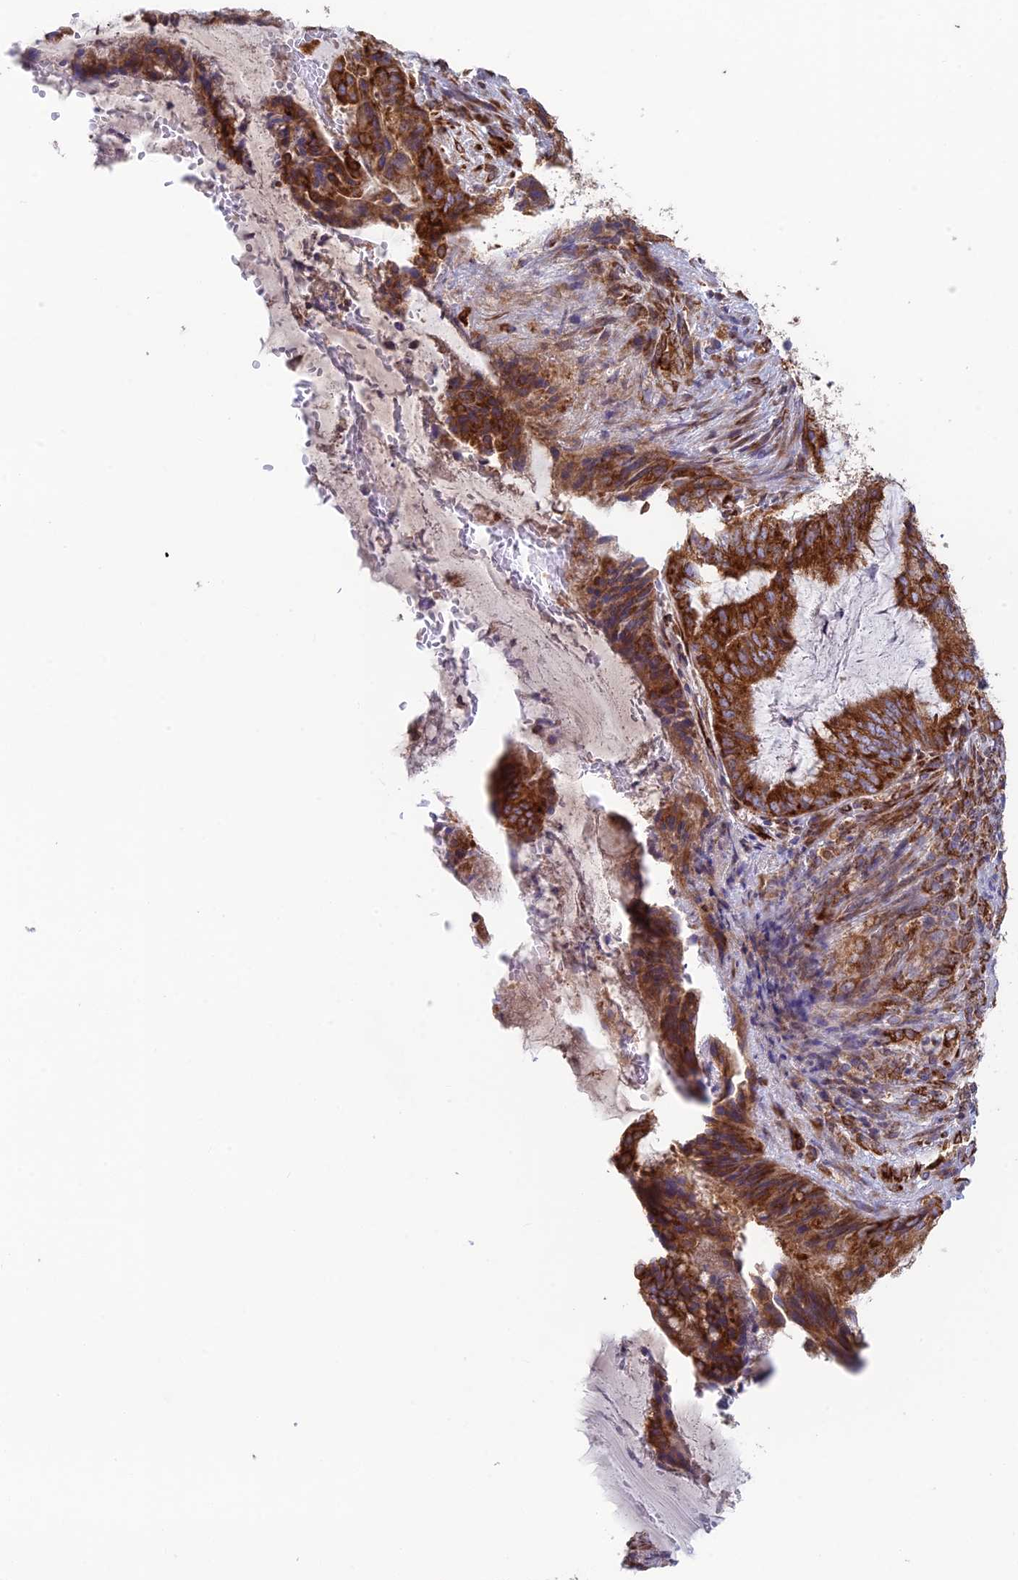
{"staining": {"intensity": "strong", "quantity": ">75%", "location": "cytoplasmic/membranous"}, "tissue": "endometrial cancer", "cell_type": "Tumor cells", "image_type": "cancer", "snomed": [{"axis": "morphology", "description": "Adenocarcinoma, NOS"}, {"axis": "topography", "description": "Endometrium"}], "caption": "Immunohistochemistry (DAB) staining of endometrial cancer (adenocarcinoma) displays strong cytoplasmic/membranous protein staining in approximately >75% of tumor cells. The protein is stained brown, and the nuclei are stained in blue (DAB IHC with brightfield microscopy, high magnification).", "gene": "CCDC69", "patient": {"sex": "female", "age": 51}}